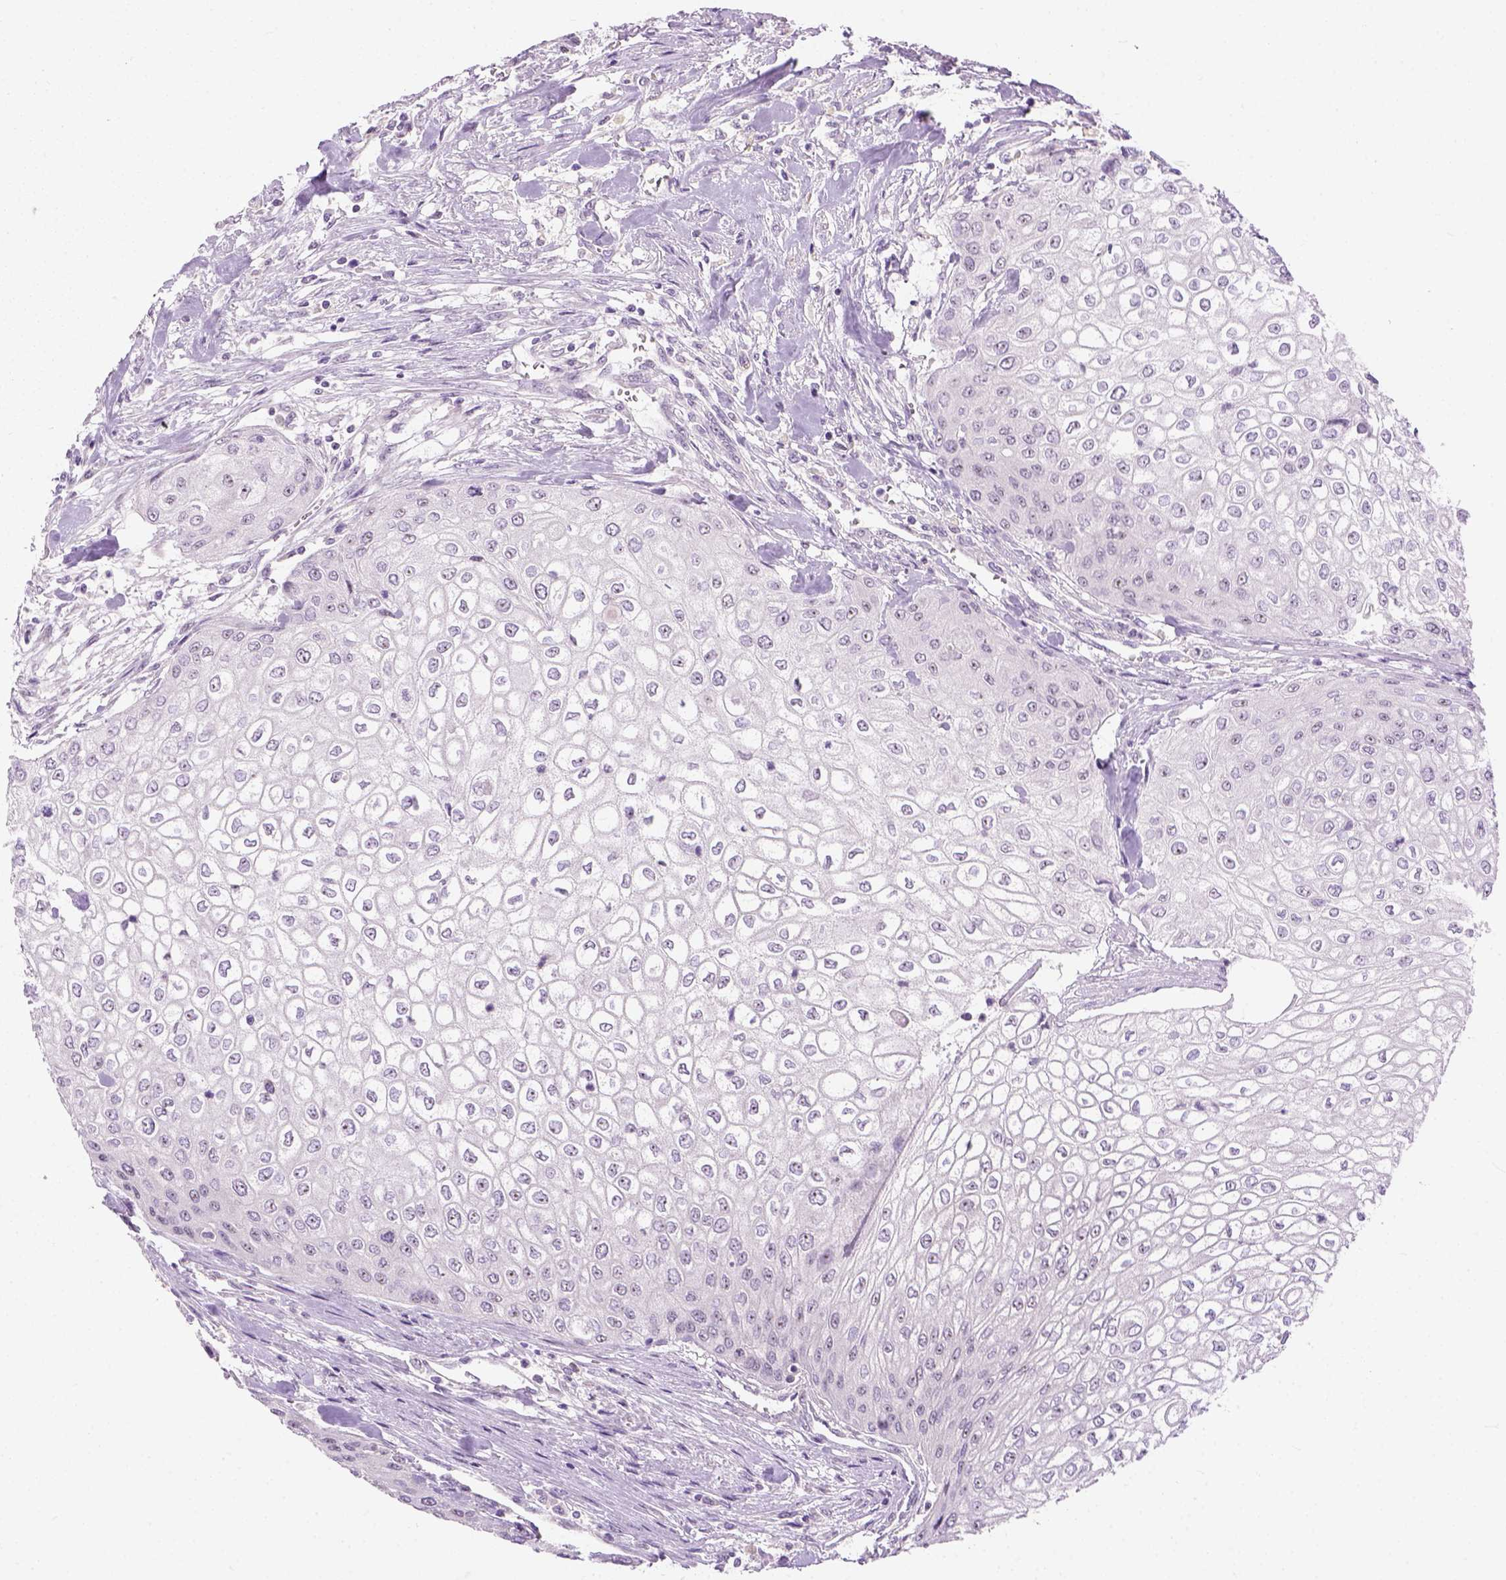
{"staining": {"intensity": "weak", "quantity": "<25%", "location": "nuclear"}, "tissue": "urothelial cancer", "cell_type": "Tumor cells", "image_type": "cancer", "snomed": [{"axis": "morphology", "description": "Urothelial carcinoma, High grade"}, {"axis": "topography", "description": "Urinary bladder"}], "caption": "IHC image of neoplastic tissue: urothelial cancer stained with DAB (3,3'-diaminobenzidine) displays no significant protein expression in tumor cells.", "gene": "UTP4", "patient": {"sex": "male", "age": 62}}